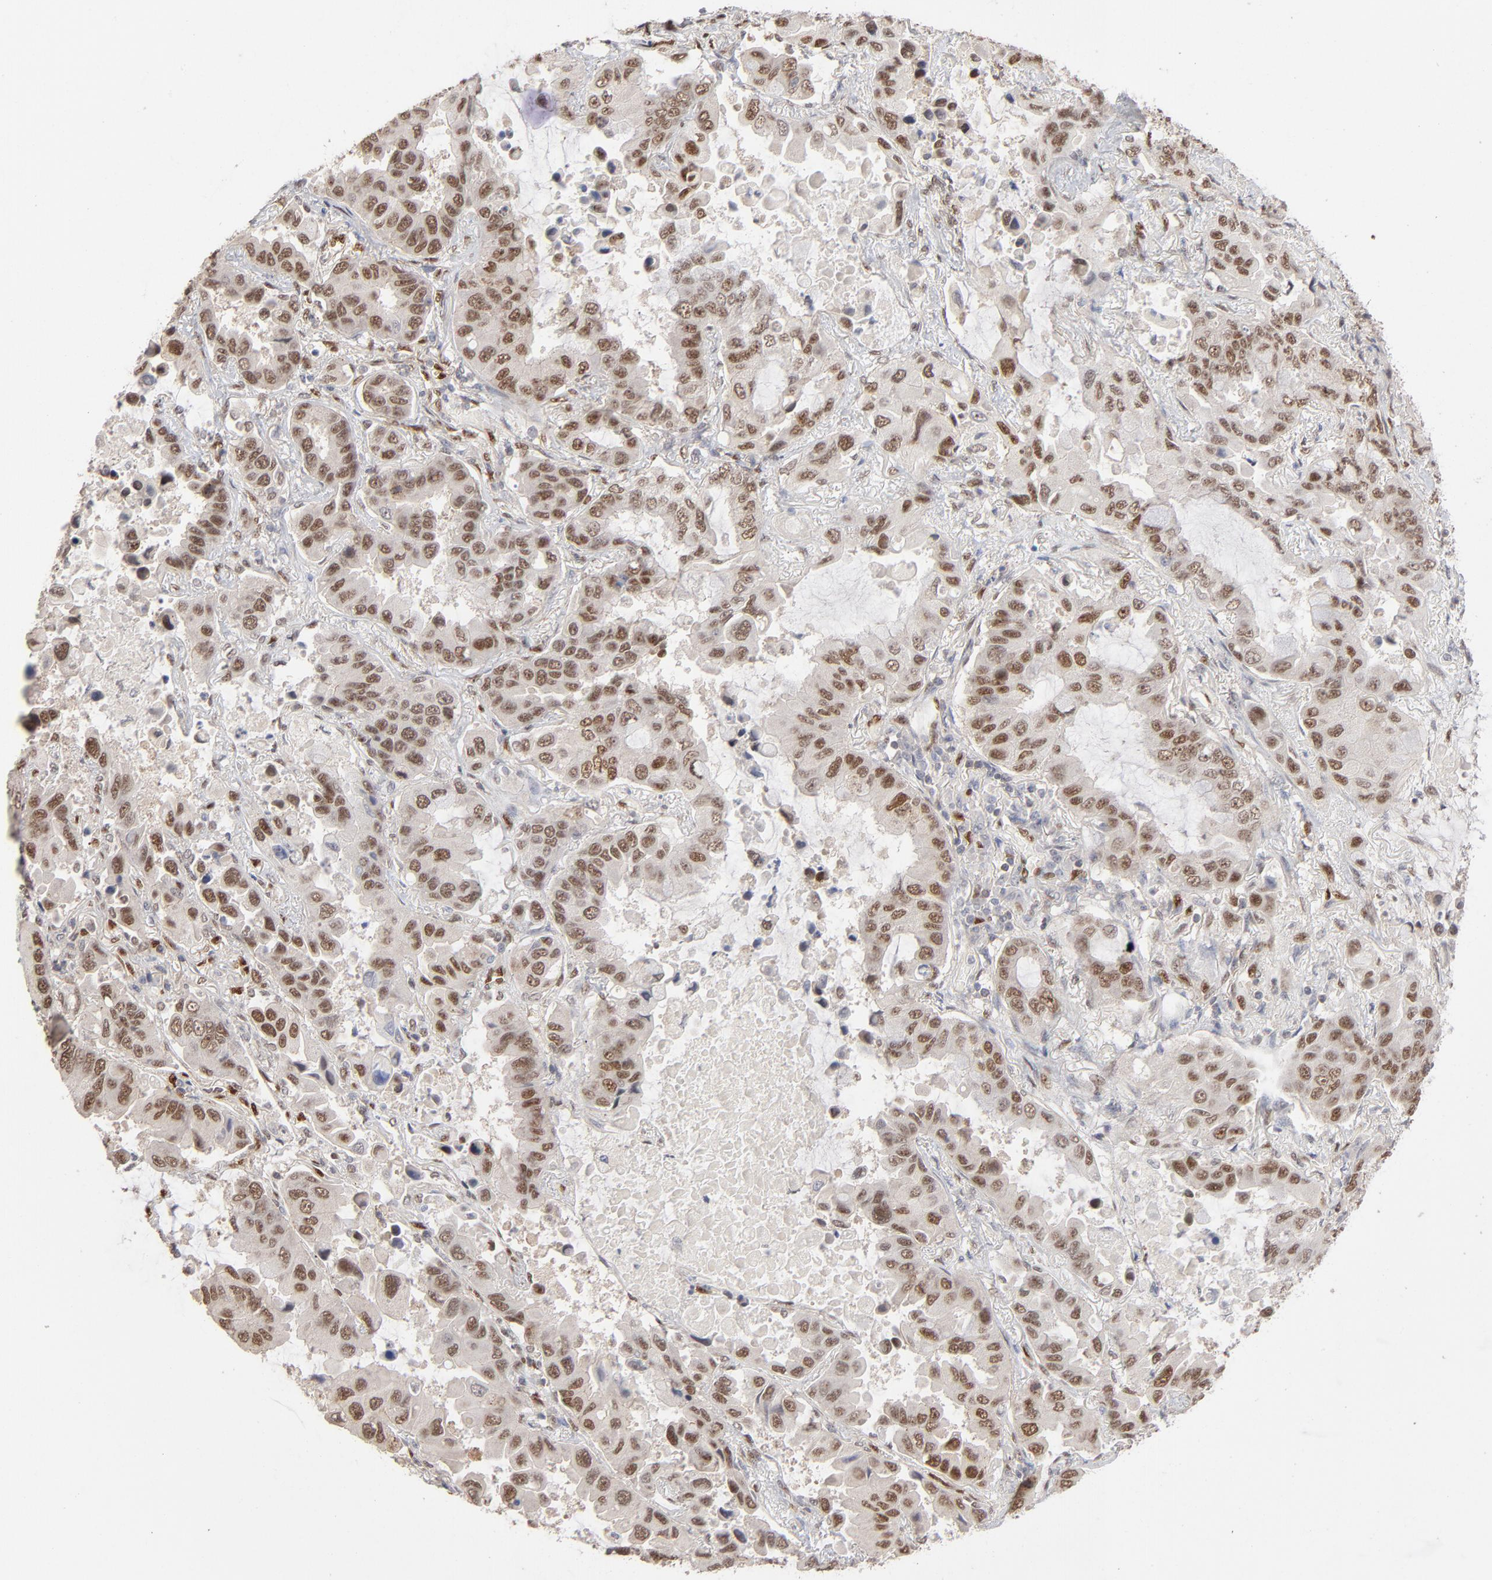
{"staining": {"intensity": "moderate", "quantity": ">75%", "location": "nuclear"}, "tissue": "lung cancer", "cell_type": "Tumor cells", "image_type": "cancer", "snomed": [{"axis": "morphology", "description": "Adenocarcinoma, NOS"}, {"axis": "topography", "description": "Lung"}], "caption": "Protein staining by immunohistochemistry (IHC) shows moderate nuclear expression in about >75% of tumor cells in adenocarcinoma (lung). Immunohistochemistry stains the protein of interest in brown and the nuclei are stained blue.", "gene": "NFIB", "patient": {"sex": "male", "age": 64}}